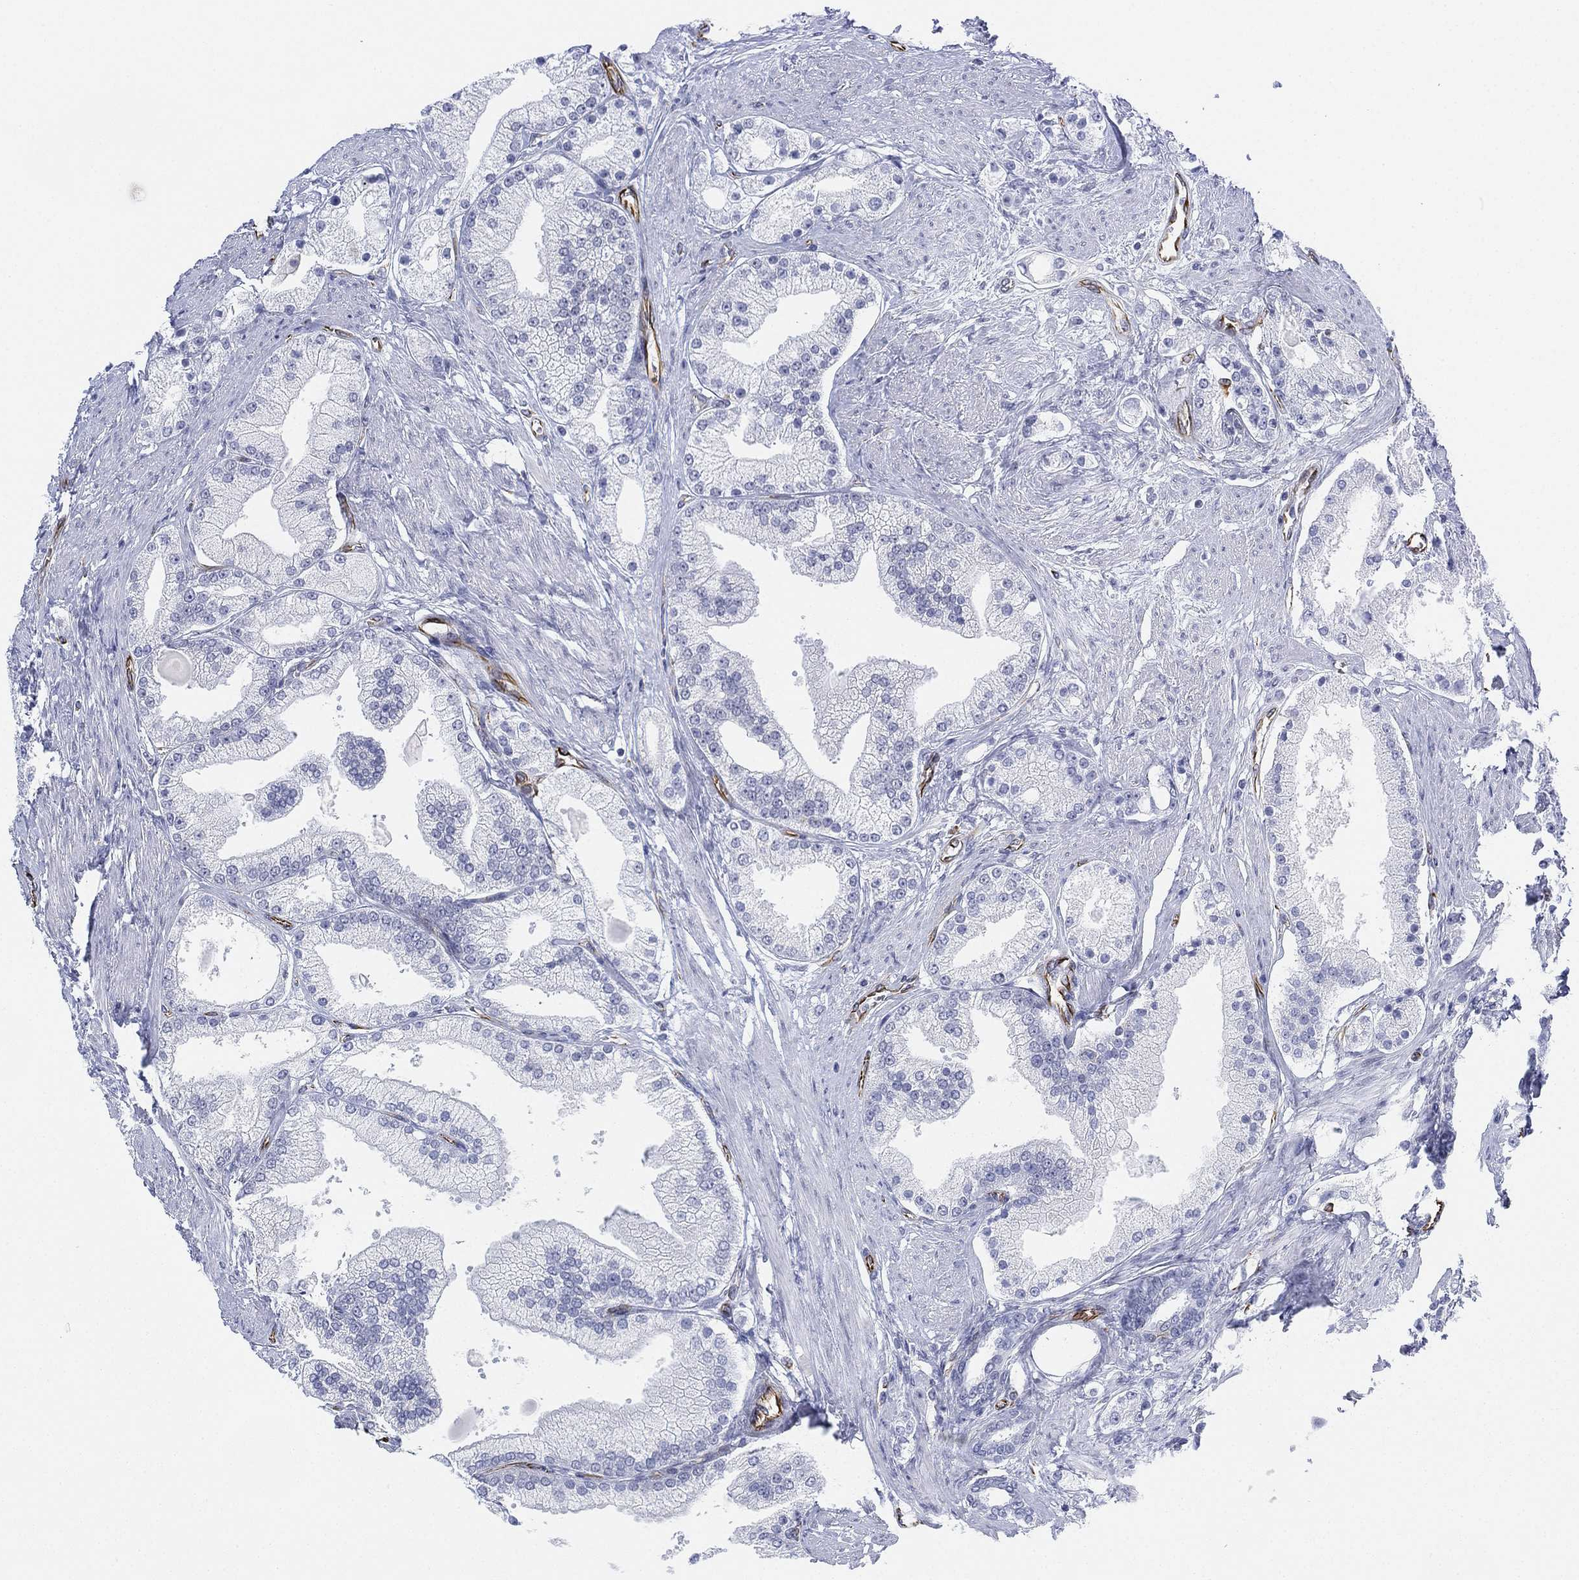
{"staining": {"intensity": "negative", "quantity": "none", "location": "none"}, "tissue": "prostate cancer", "cell_type": "Tumor cells", "image_type": "cancer", "snomed": [{"axis": "morphology", "description": "Adenocarcinoma, NOS"}, {"axis": "topography", "description": "Prostate and seminal vesicle, NOS"}, {"axis": "topography", "description": "Prostate"}], "caption": "Human prostate cancer stained for a protein using immunohistochemistry (IHC) shows no staining in tumor cells.", "gene": "PSKH2", "patient": {"sex": "male", "age": 67}}